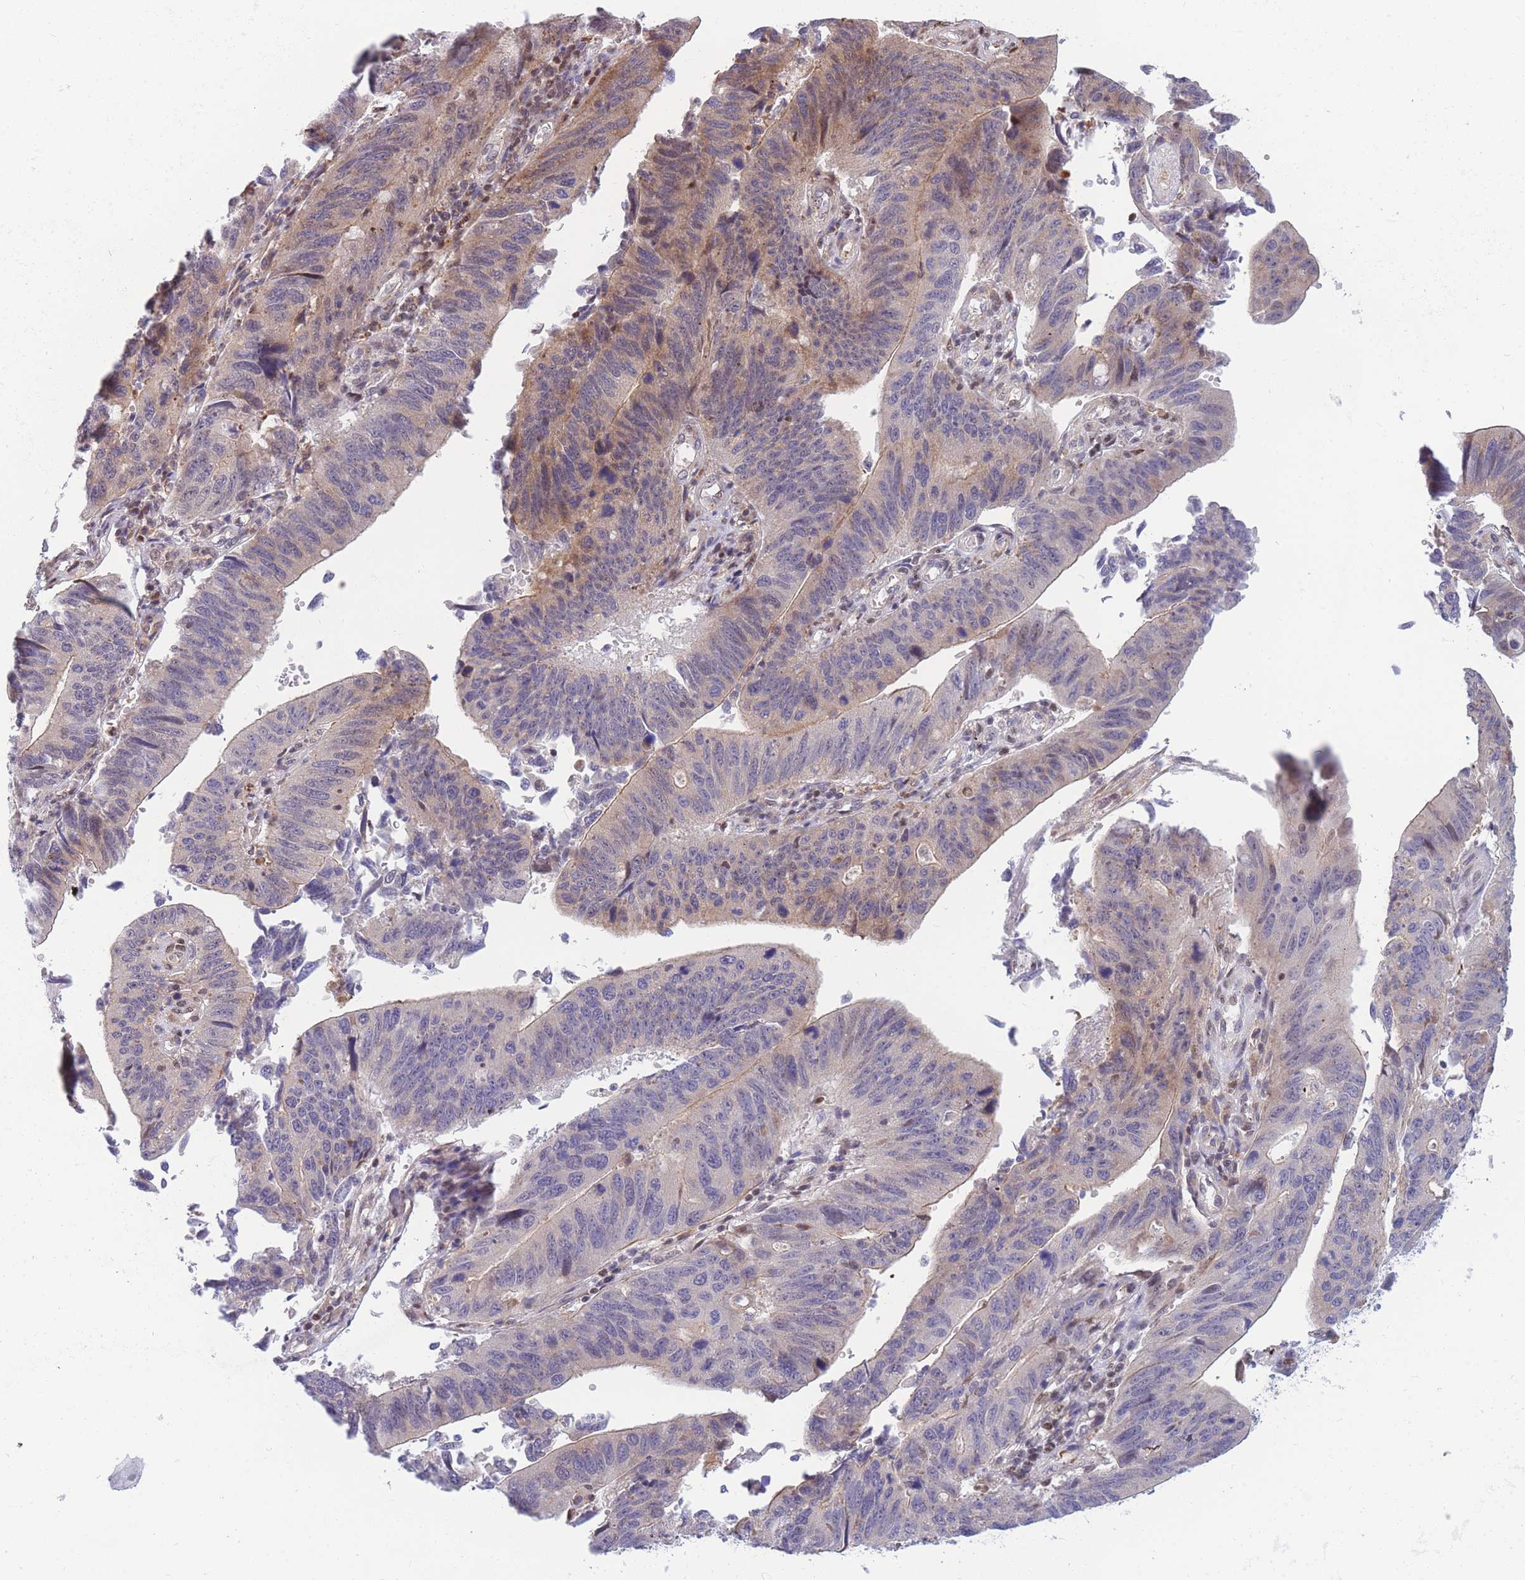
{"staining": {"intensity": "moderate", "quantity": "<25%", "location": "nuclear"}, "tissue": "stomach cancer", "cell_type": "Tumor cells", "image_type": "cancer", "snomed": [{"axis": "morphology", "description": "Adenocarcinoma, NOS"}, {"axis": "topography", "description": "Stomach"}], "caption": "Protein expression analysis of human stomach cancer reveals moderate nuclear staining in approximately <25% of tumor cells.", "gene": "CRACD", "patient": {"sex": "male", "age": 59}}